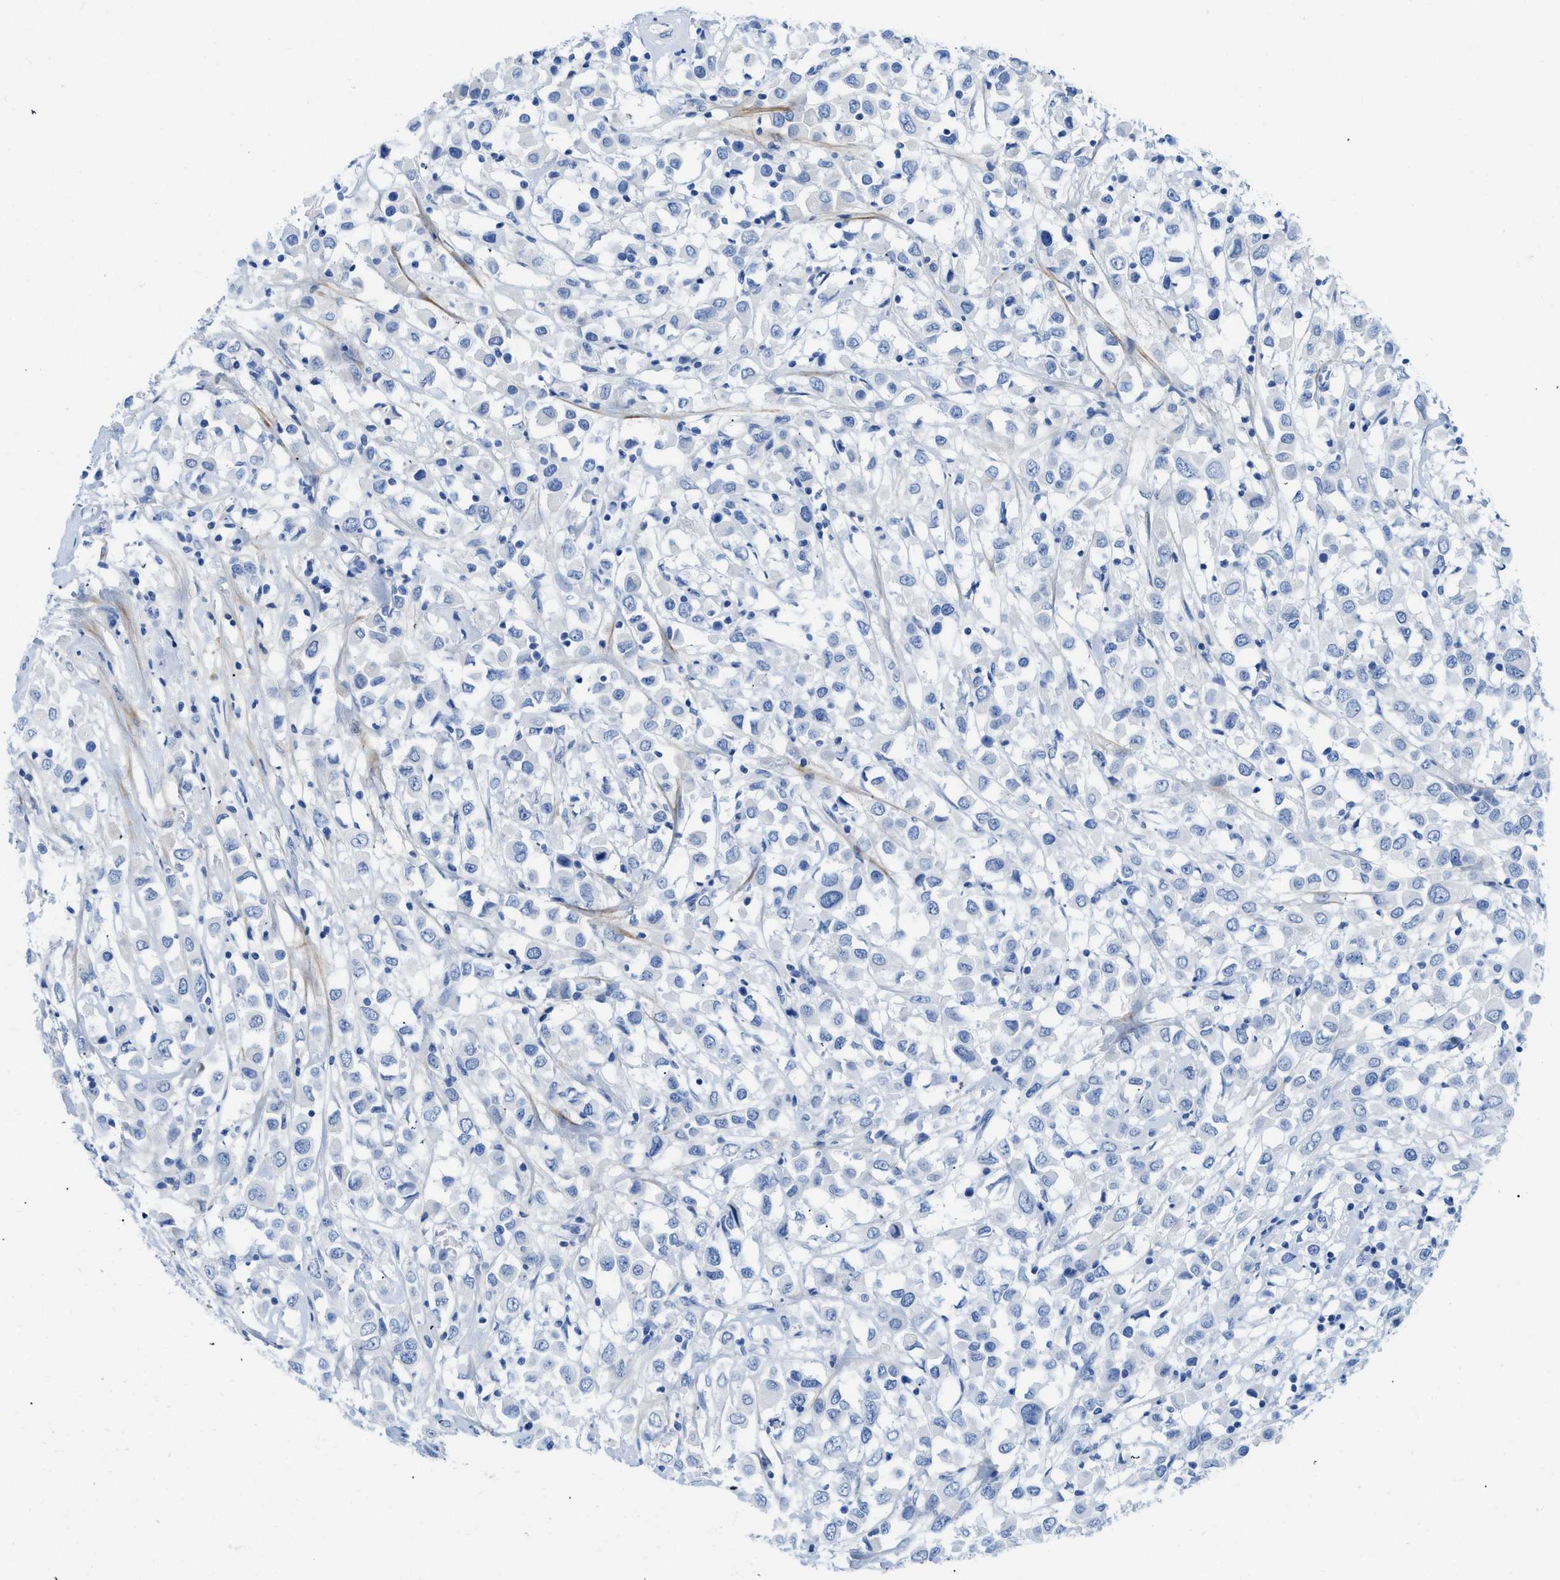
{"staining": {"intensity": "negative", "quantity": "none", "location": "none"}, "tissue": "breast cancer", "cell_type": "Tumor cells", "image_type": "cancer", "snomed": [{"axis": "morphology", "description": "Duct carcinoma"}, {"axis": "topography", "description": "Breast"}], "caption": "Human breast cancer (invasive ductal carcinoma) stained for a protein using IHC displays no expression in tumor cells.", "gene": "COL3A1", "patient": {"sex": "female", "age": 61}}